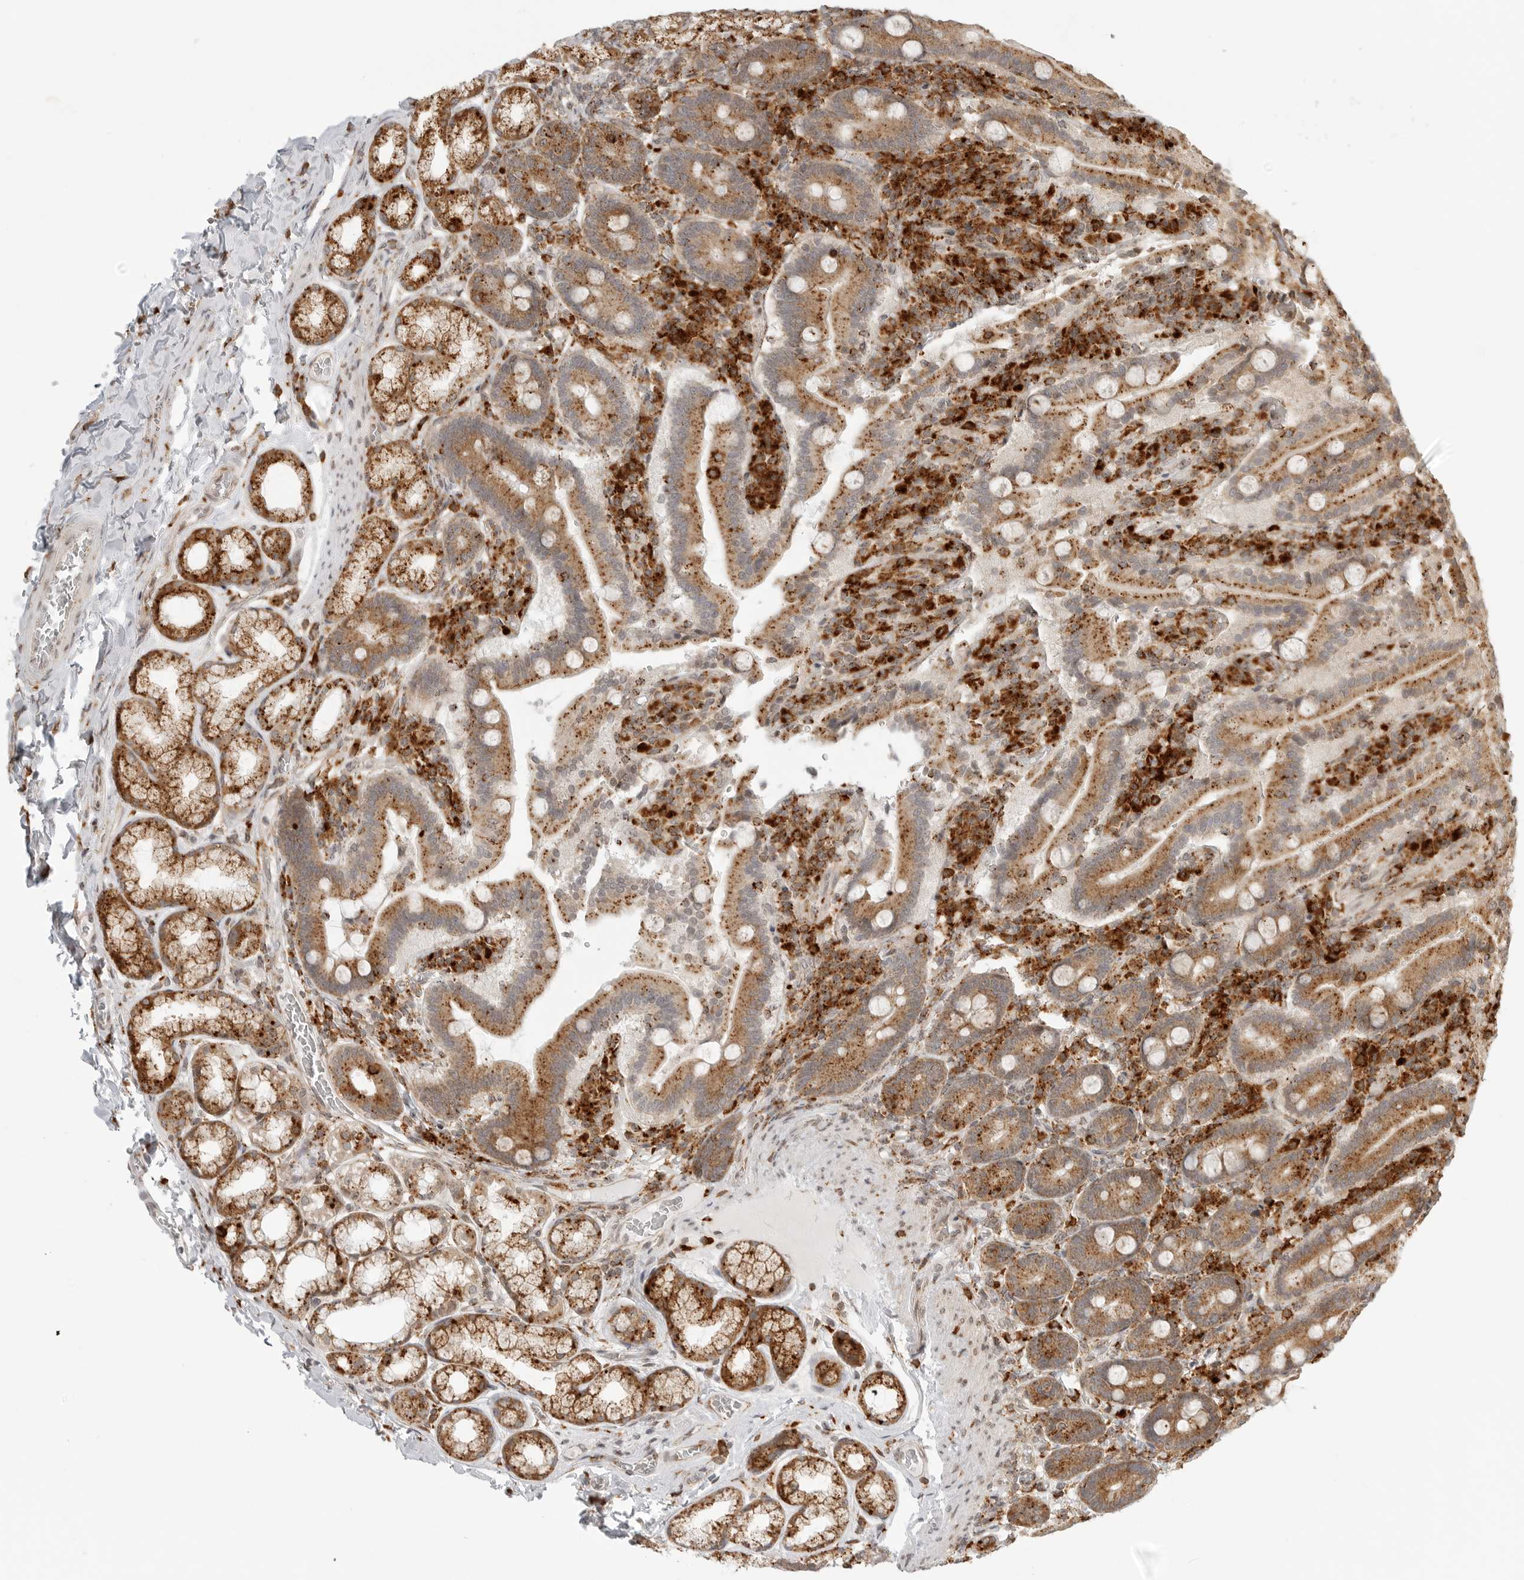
{"staining": {"intensity": "moderate", "quantity": ">75%", "location": "cytoplasmic/membranous"}, "tissue": "duodenum", "cell_type": "Glandular cells", "image_type": "normal", "snomed": [{"axis": "morphology", "description": "Normal tissue, NOS"}, {"axis": "topography", "description": "Duodenum"}], "caption": "About >75% of glandular cells in benign human duodenum reveal moderate cytoplasmic/membranous protein staining as visualized by brown immunohistochemical staining.", "gene": "IDUA", "patient": {"sex": "female", "age": 62}}